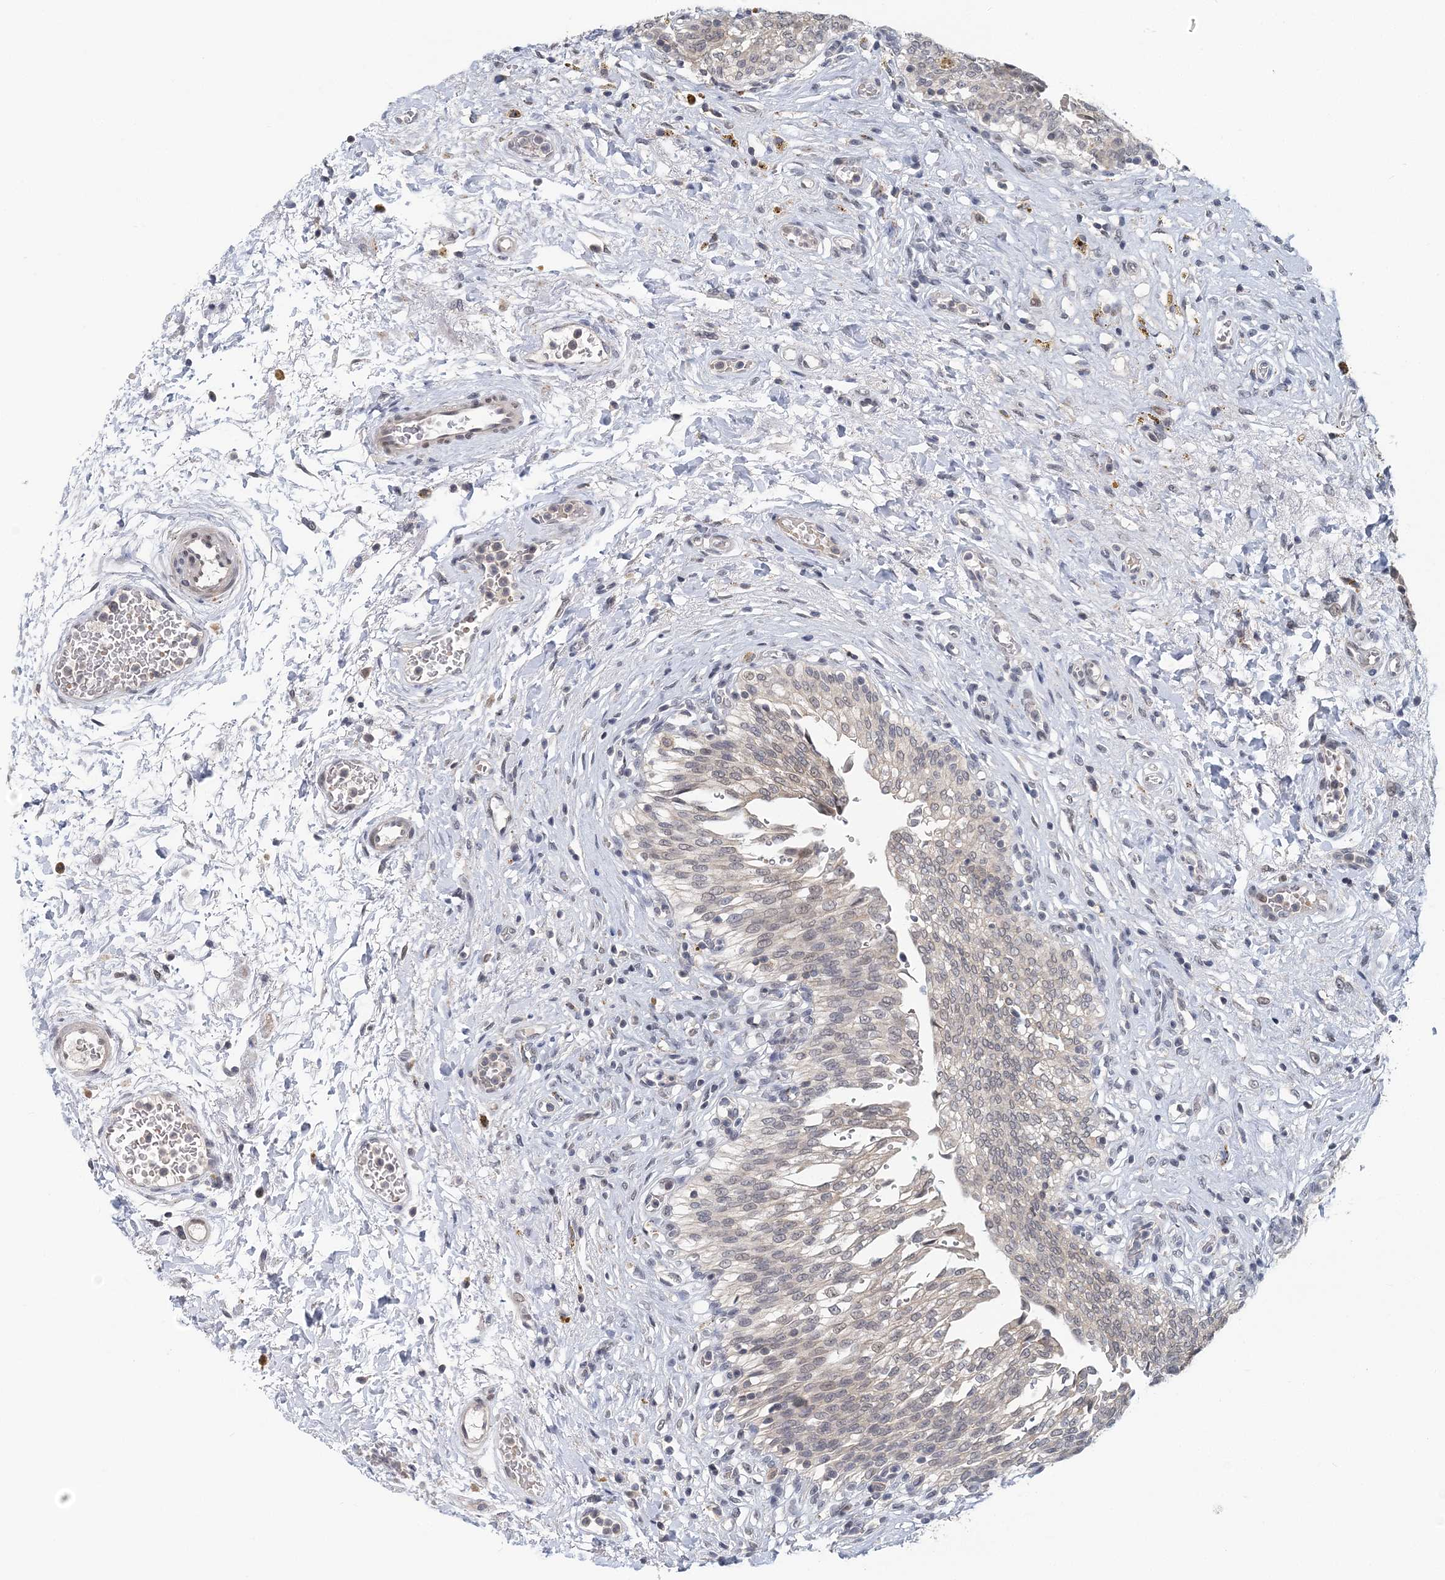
{"staining": {"intensity": "weak", "quantity": "25%-75%", "location": "cytoplasmic/membranous,nuclear"}, "tissue": "urinary bladder", "cell_type": "Urothelial cells", "image_type": "normal", "snomed": [{"axis": "morphology", "description": "Urothelial carcinoma, High grade"}, {"axis": "topography", "description": "Urinary bladder"}], "caption": "An image showing weak cytoplasmic/membranous,nuclear staining in approximately 25%-75% of urothelial cells in unremarkable urinary bladder, as visualized by brown immunohistochemical staining.", "gene": "HYCC2", "patient": {"sex": "male", "age": 46}}